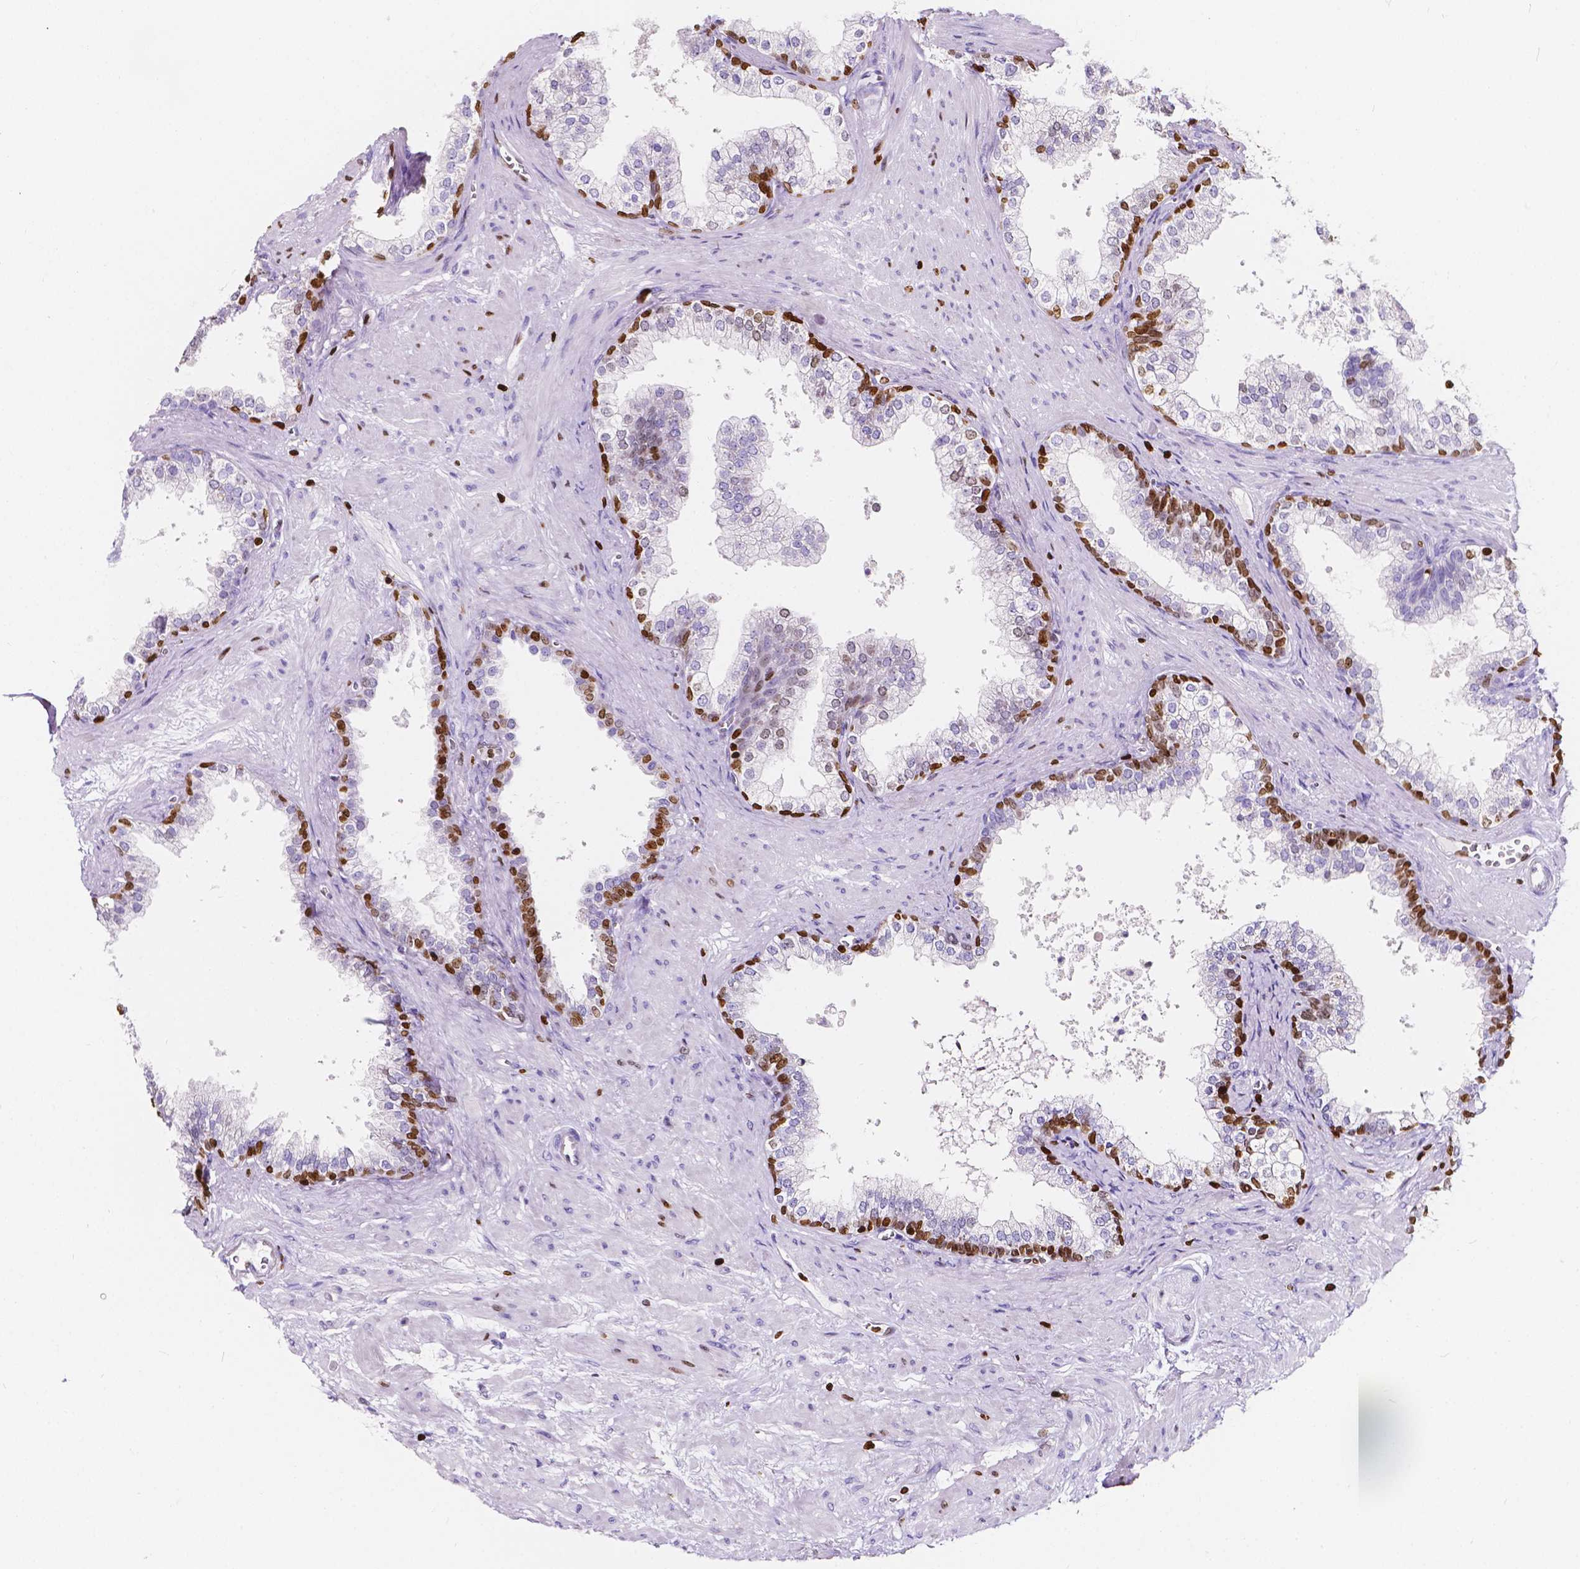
{"staining": {"intensity": "strong", "quantity": "<25%", "location": "nuclear"}, "tissue": "prostate", "cell_type": "Glandular cells", "image_type": "normal", "snomed": [{"axis": "morphology", "description": "Normal tissue, NOS"}, {"axis": "topography", "description": "Prostate"}], "caption": "High-power microscopy captured an immunohistochemistry histopathology image of normal prostate, revealing strong nuclear positivity in about <25% of glandular cells. The staining was performed using DAB to visualize the protein expression in brown, while the nuclei were stained in blue with hematoxylin (Magnification: 20x).", "gene": "CBY3", "patient": {"sex": "male", "age": 79}}